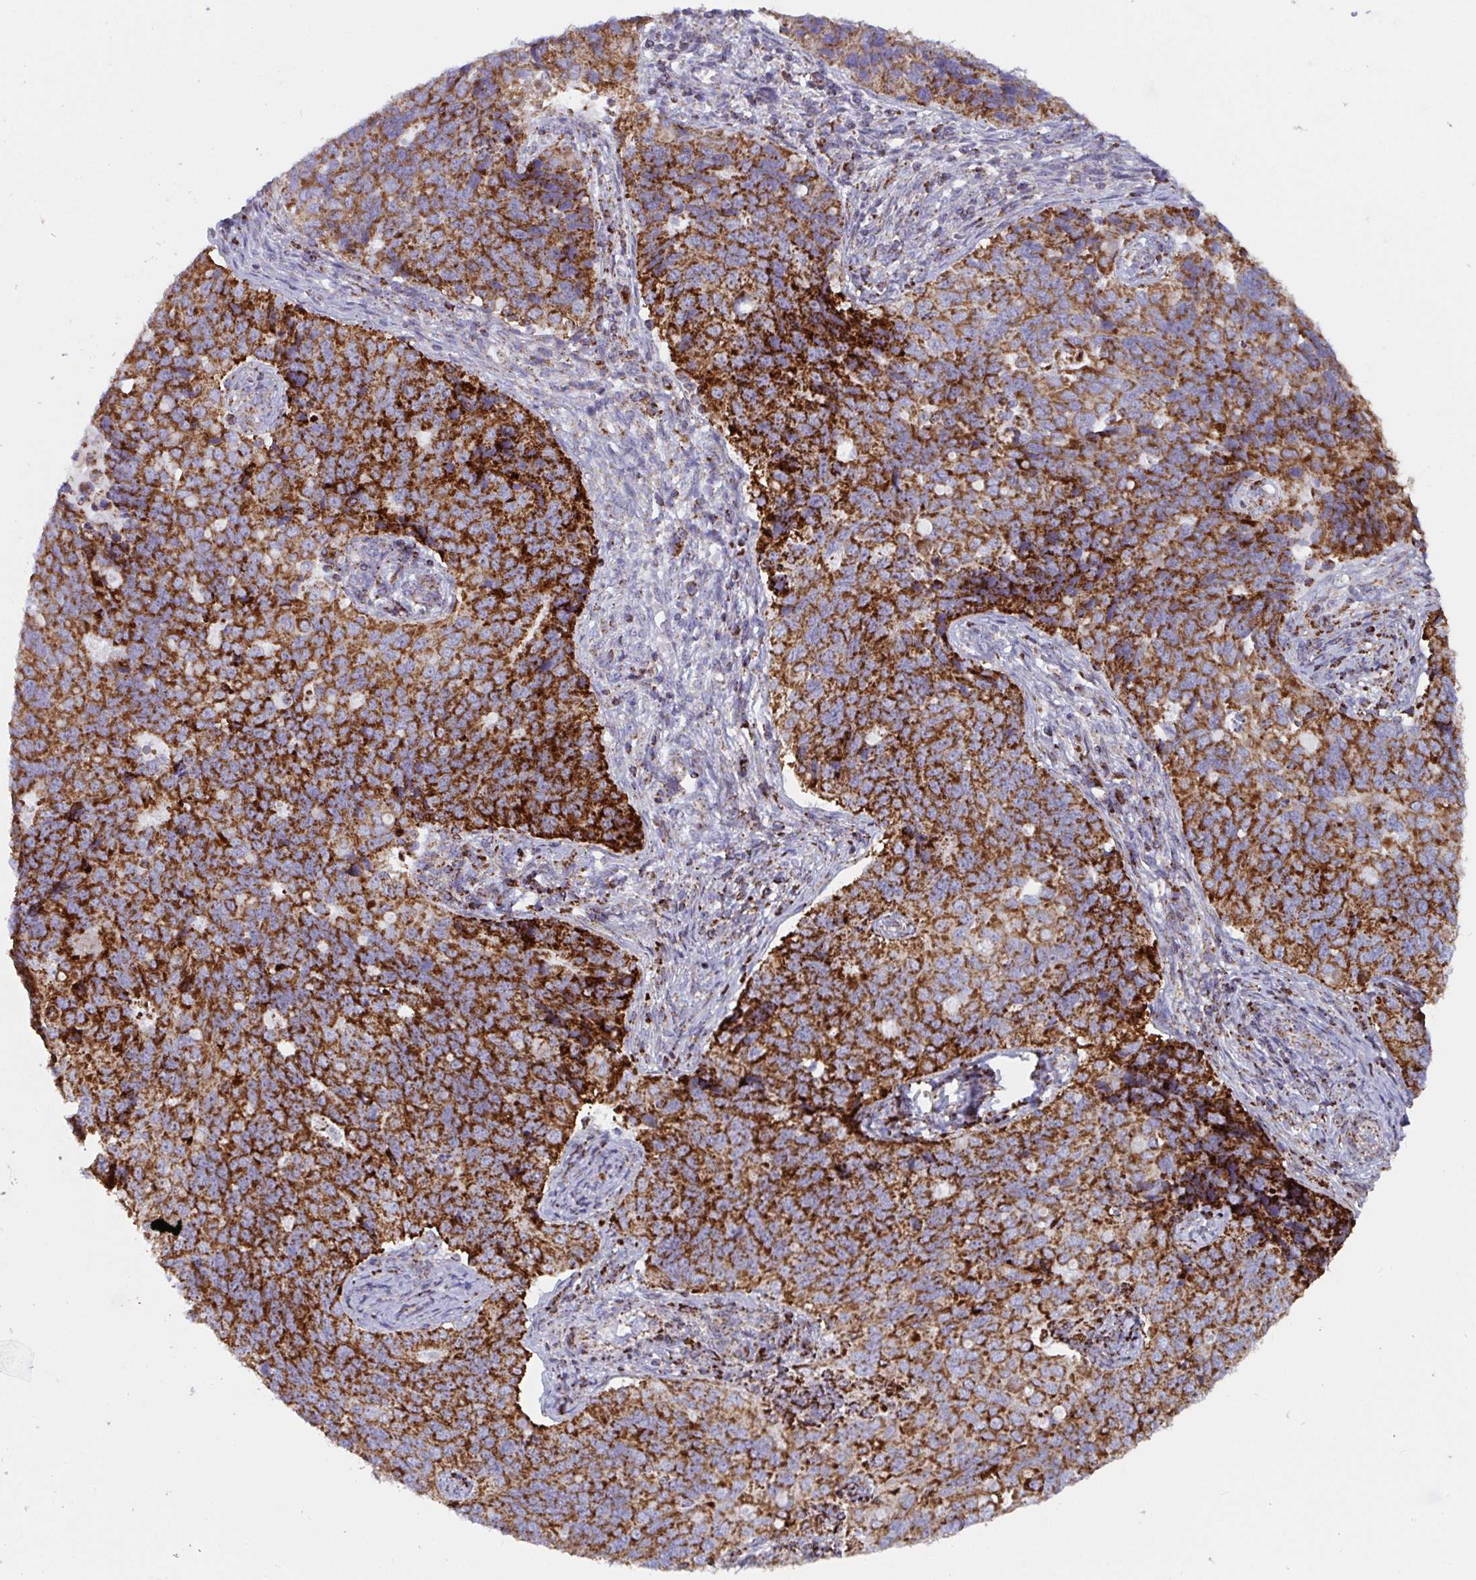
{"staining": {"intensity": "strong", "quantity": ">75%", "location": "cytoplasmic/membranous"}, "tissue": "endometrial cancer", "cell_type": "Tumor cells", "image_type": "cancer", "snomed": [{"axis": "morphology", "description": "Adenocarcinoma, NOS"}, {"axis": "topography", "description": "Endometrium"}], "caption": "A brown stain labels strong cytoplasmic/membranous positivity of a protein in human adenocarcinoma (endometrial) tumor cells.", "gene": "ATP5MJ", "patient": {"sex": "female", "age": 43}}